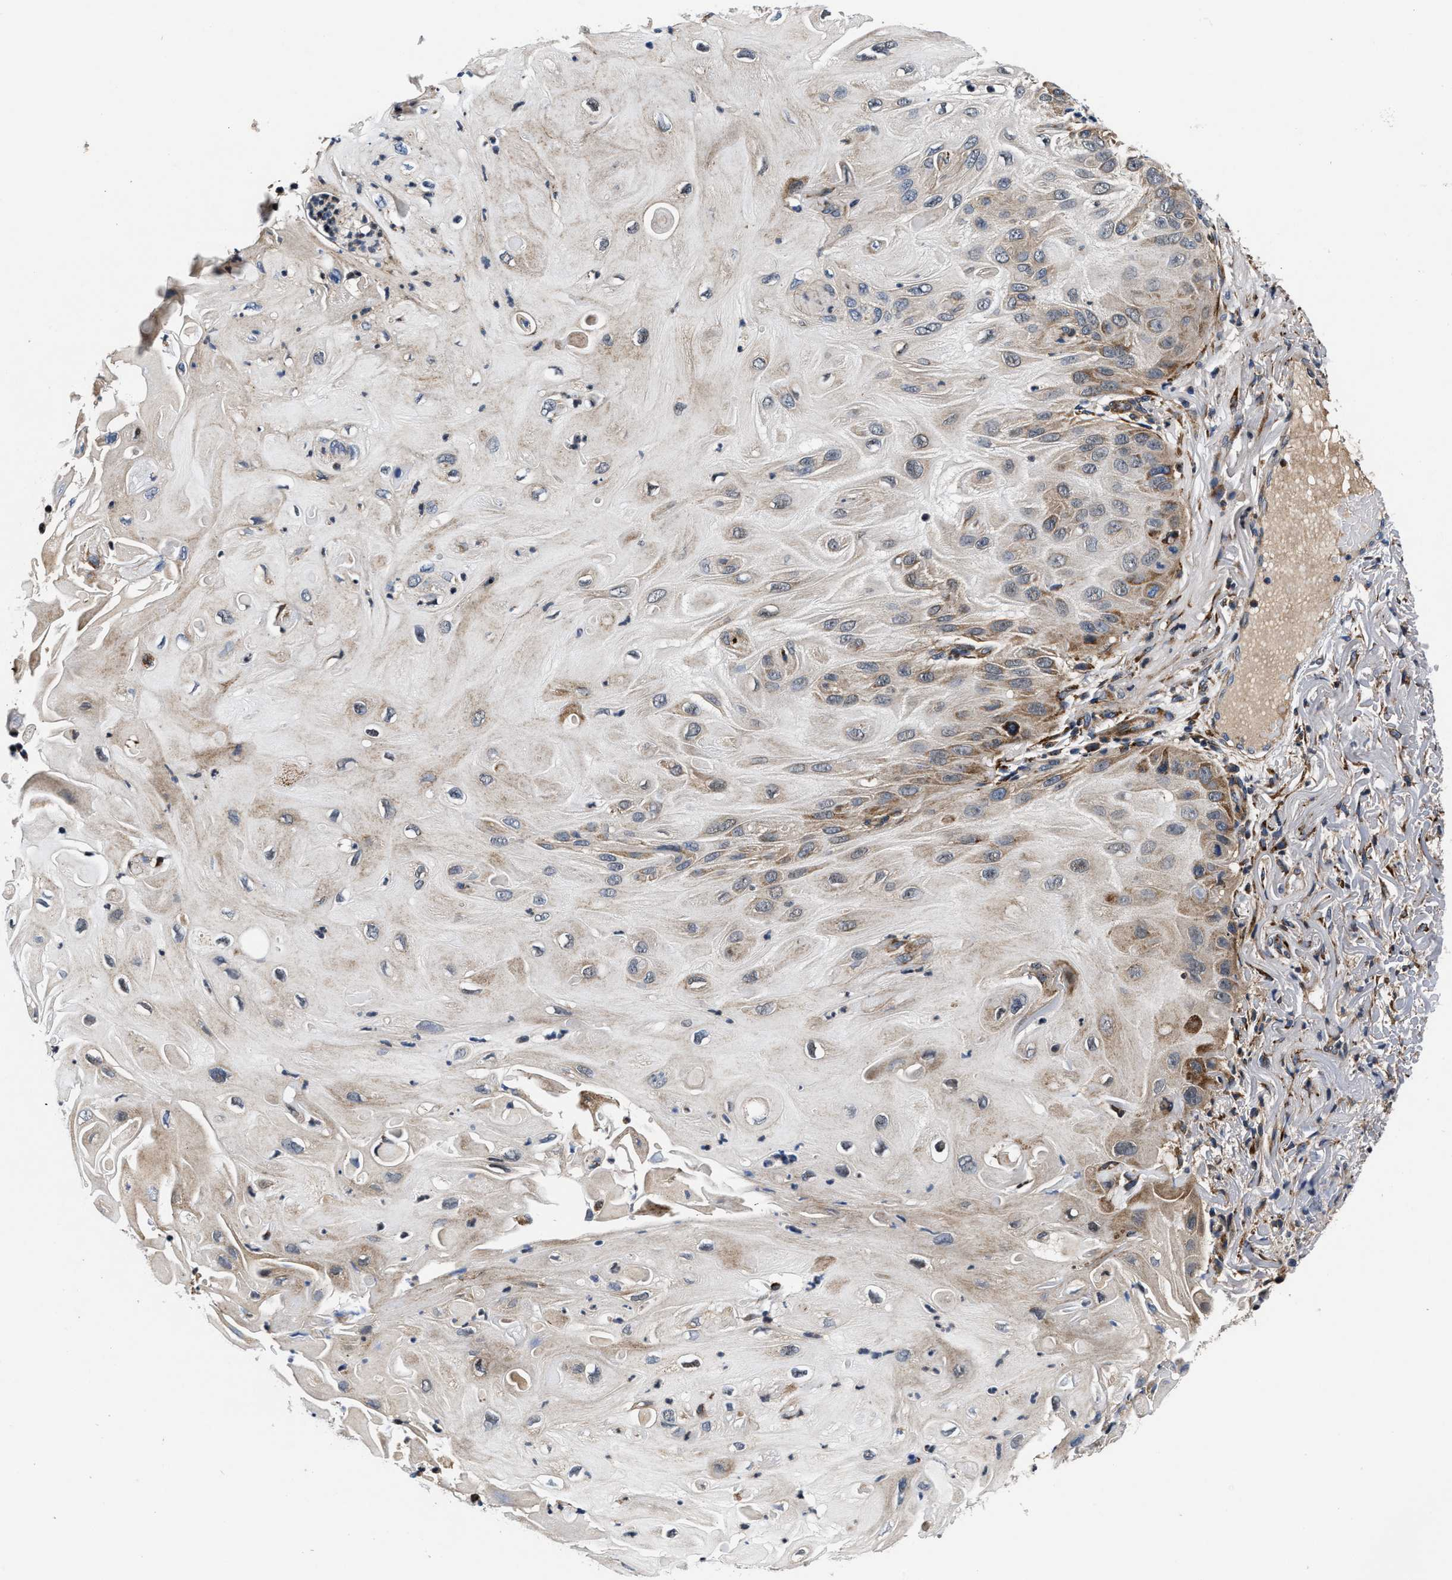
{"staining": {"intensity": "moderate", "quantity": "<25%", "location": "cytoplasmic/membranous"}, "tissue": "skin cancer", "cell_type": "Tumor cells", "image_type": "cancer", "snomed": [{"axis": "morphology", "description": "Squamous cell carcinoma, NOS"}, {"axis": "topography", "description": "Skin"}], "caption": "Human skin cancer (squamous cell carcinoma) stained with a brown dye shows moderate cytoplasmic/membranous positive positivity in approximately <25% of tumor cells.", "gene": "SLC12A2", "patient": {"sex": "female", "age": 77}}